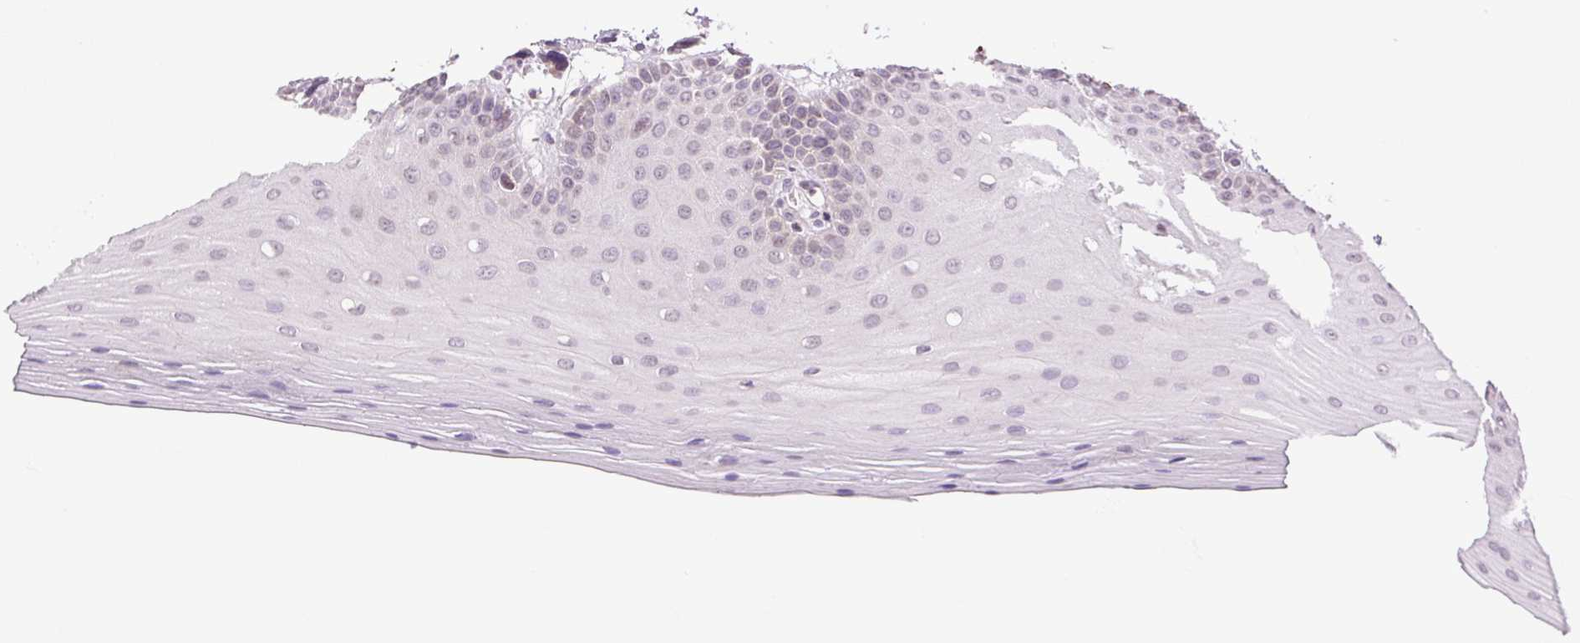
{"staining": {"intensity": "weak", "quantity": "<25%", "location": "nuclear"}, "tissue": "oral mucosa", "cell_type": "Squamous epithelial cells", "image_type": "normal", "snomed": [{"axis": "morphology", "description": "Normal tissue, NOS"}, {"axis": "morphology", "description": "Normal morphology"}, {"axis": "topography", "description": "Oral tissue"}], "caption": "Immunohistochemistry micrograph of unremarkable oral mucosa: human oral mucosa stained with DAB (3,3'-diaminobenzidine) reveals no significant protein positivity in squamous epithelial cells.", "gene": "TNNT3", "patient": {"sex": "female", "age": 76}}